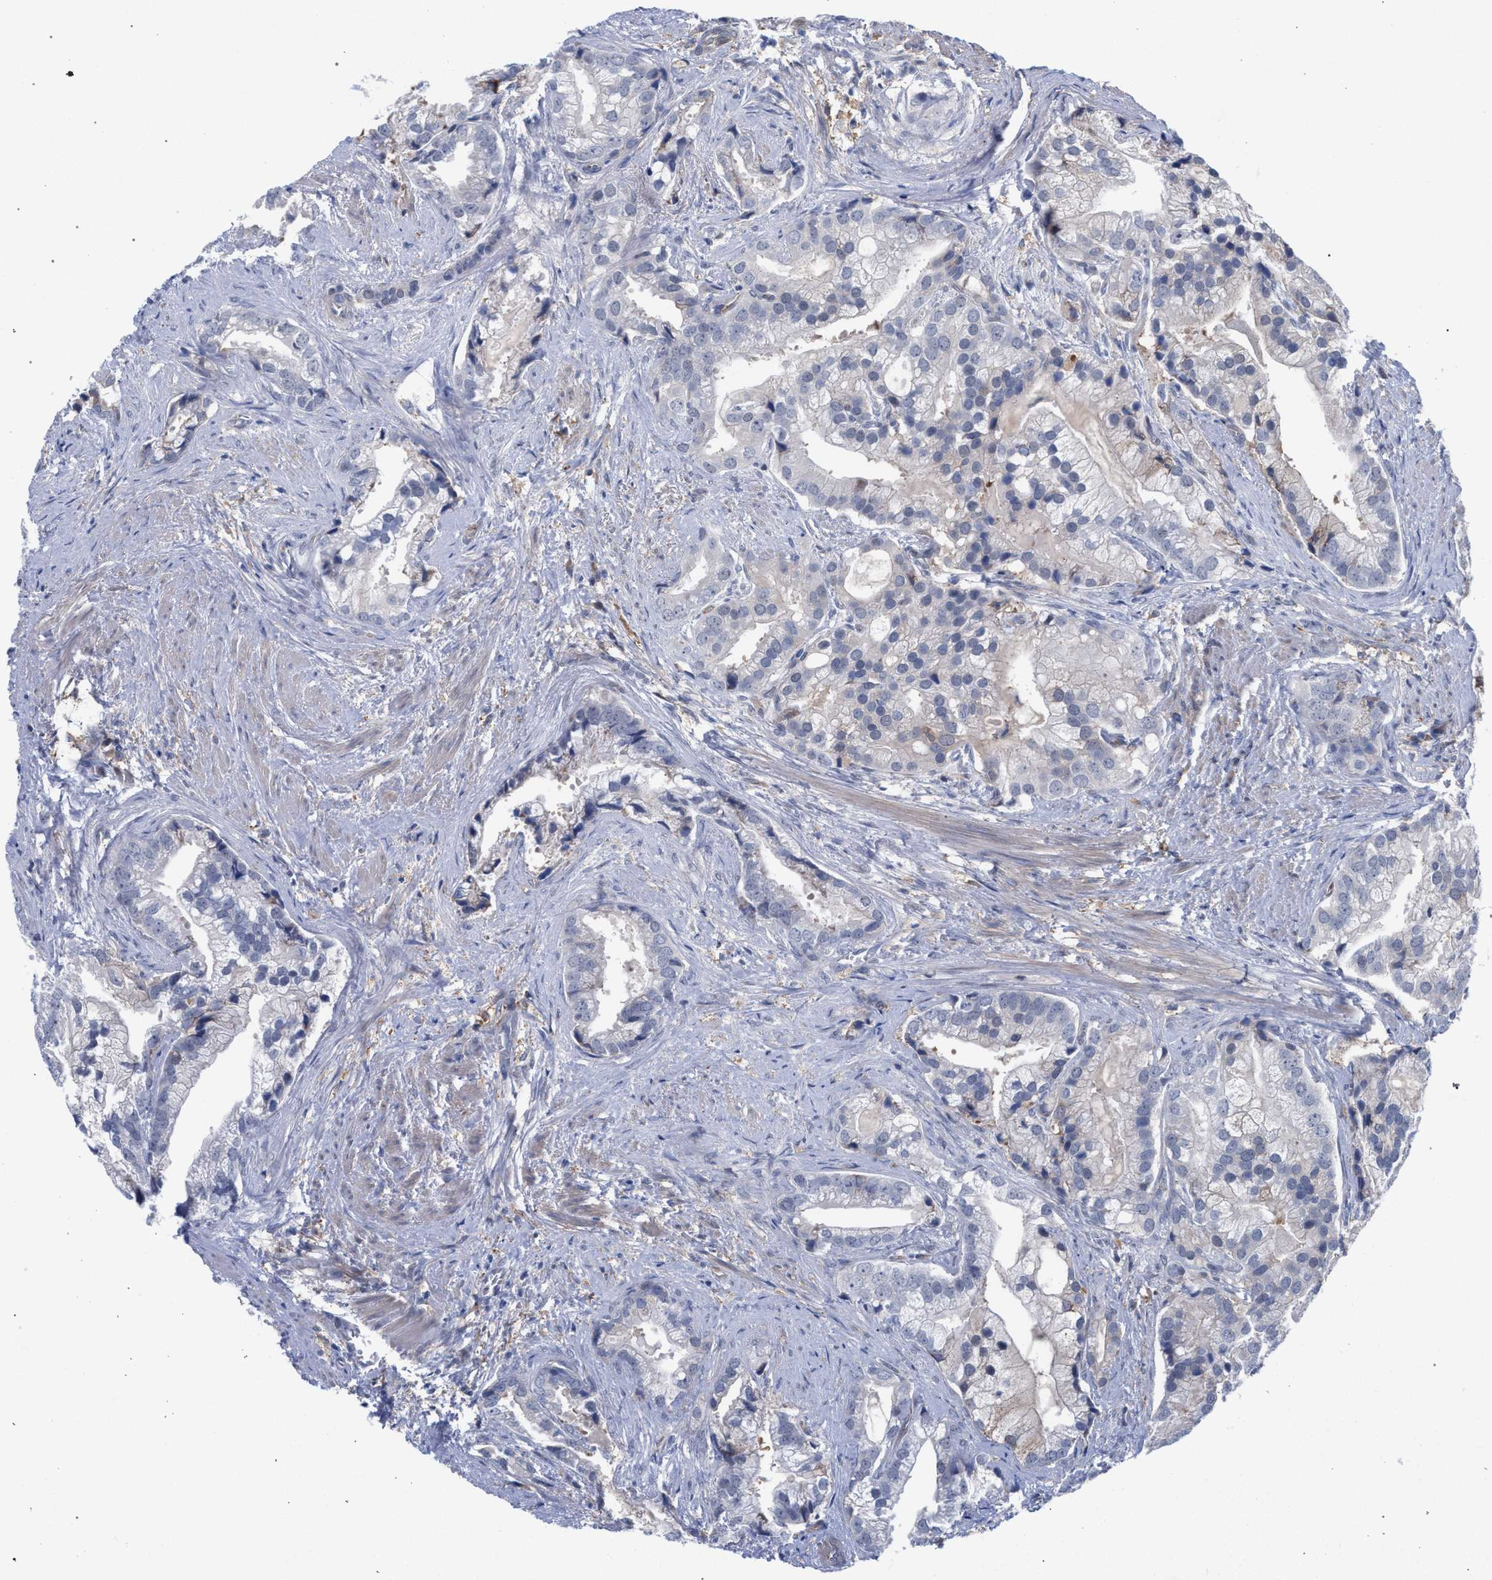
{"staining": {"intensity": "negative", "quantity": "none", "location": "none"}, "tissue": "prostate cancer", "cell_type": "Tumor cells", "image_type": "cancer", "snomed": [{"axis": "morphology", "description": "Adenocarcinoma, Low grade"}, {"axis": "topography", "description": "Prostate"}], "caption": "This is an immunohistochemistry micrograph of human prostate cancer. There is no staining in tumor cells.", "gene": "FHOD3", "patient": {"sex": "male", "age": 71}}